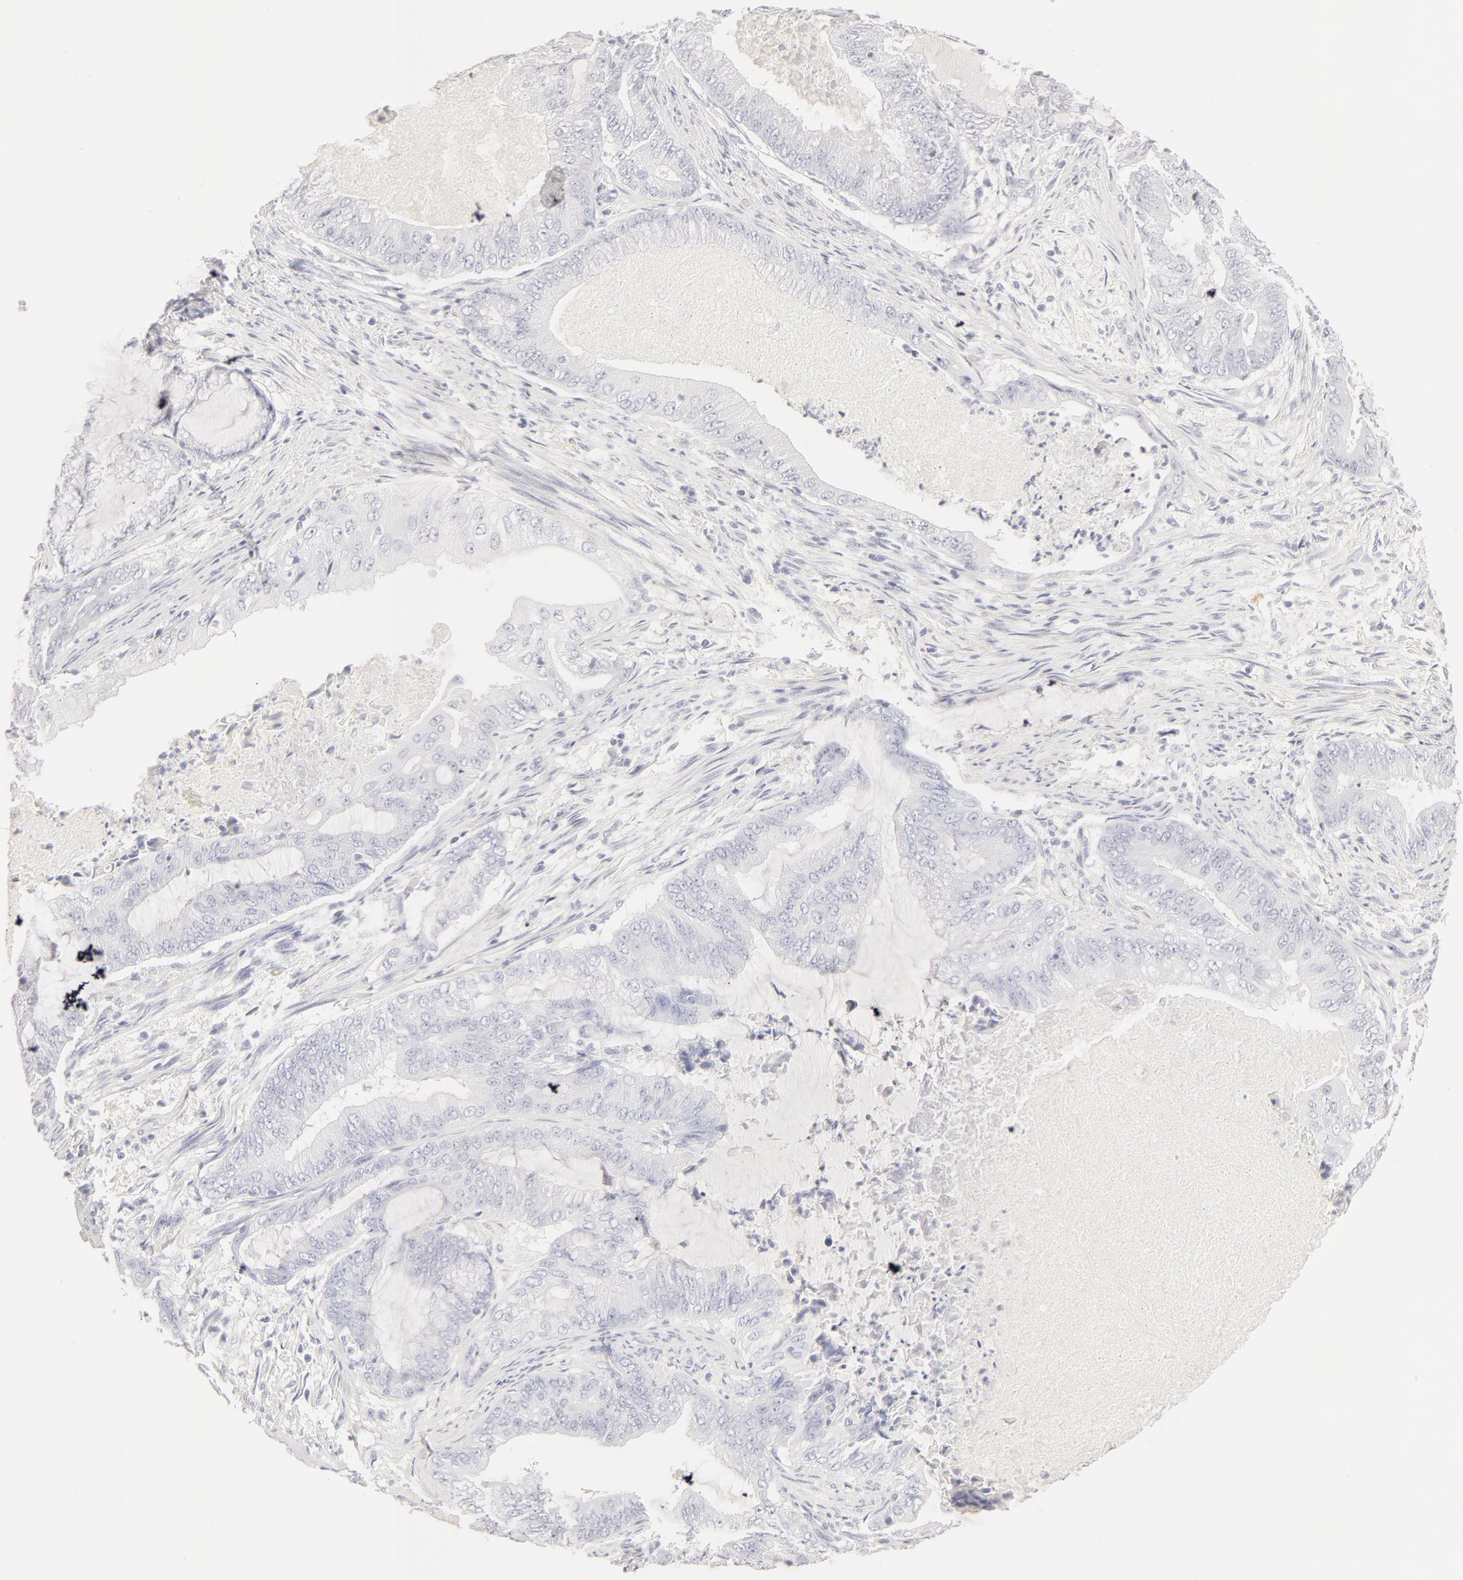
{"staining": {"intensity": "negative", "quantity": "none", "location": "none"}, "tissue": "endometrial cancer", "cell_type": "Tumor cells", "image_type": "cancer", "snomed": [{"axis": "morphology", "description": "Adenocarcinoma, NOS"}, {"axis": "topography", "description": "Endometrium"}], "caption": "Endometrial cancer was stained to show a protein in brown. There is no significant staining in tumor cells. (DAB IHC, high magnification).", "gene": "LGALS7B", "patient": {"sex": "female", "age": 63}}